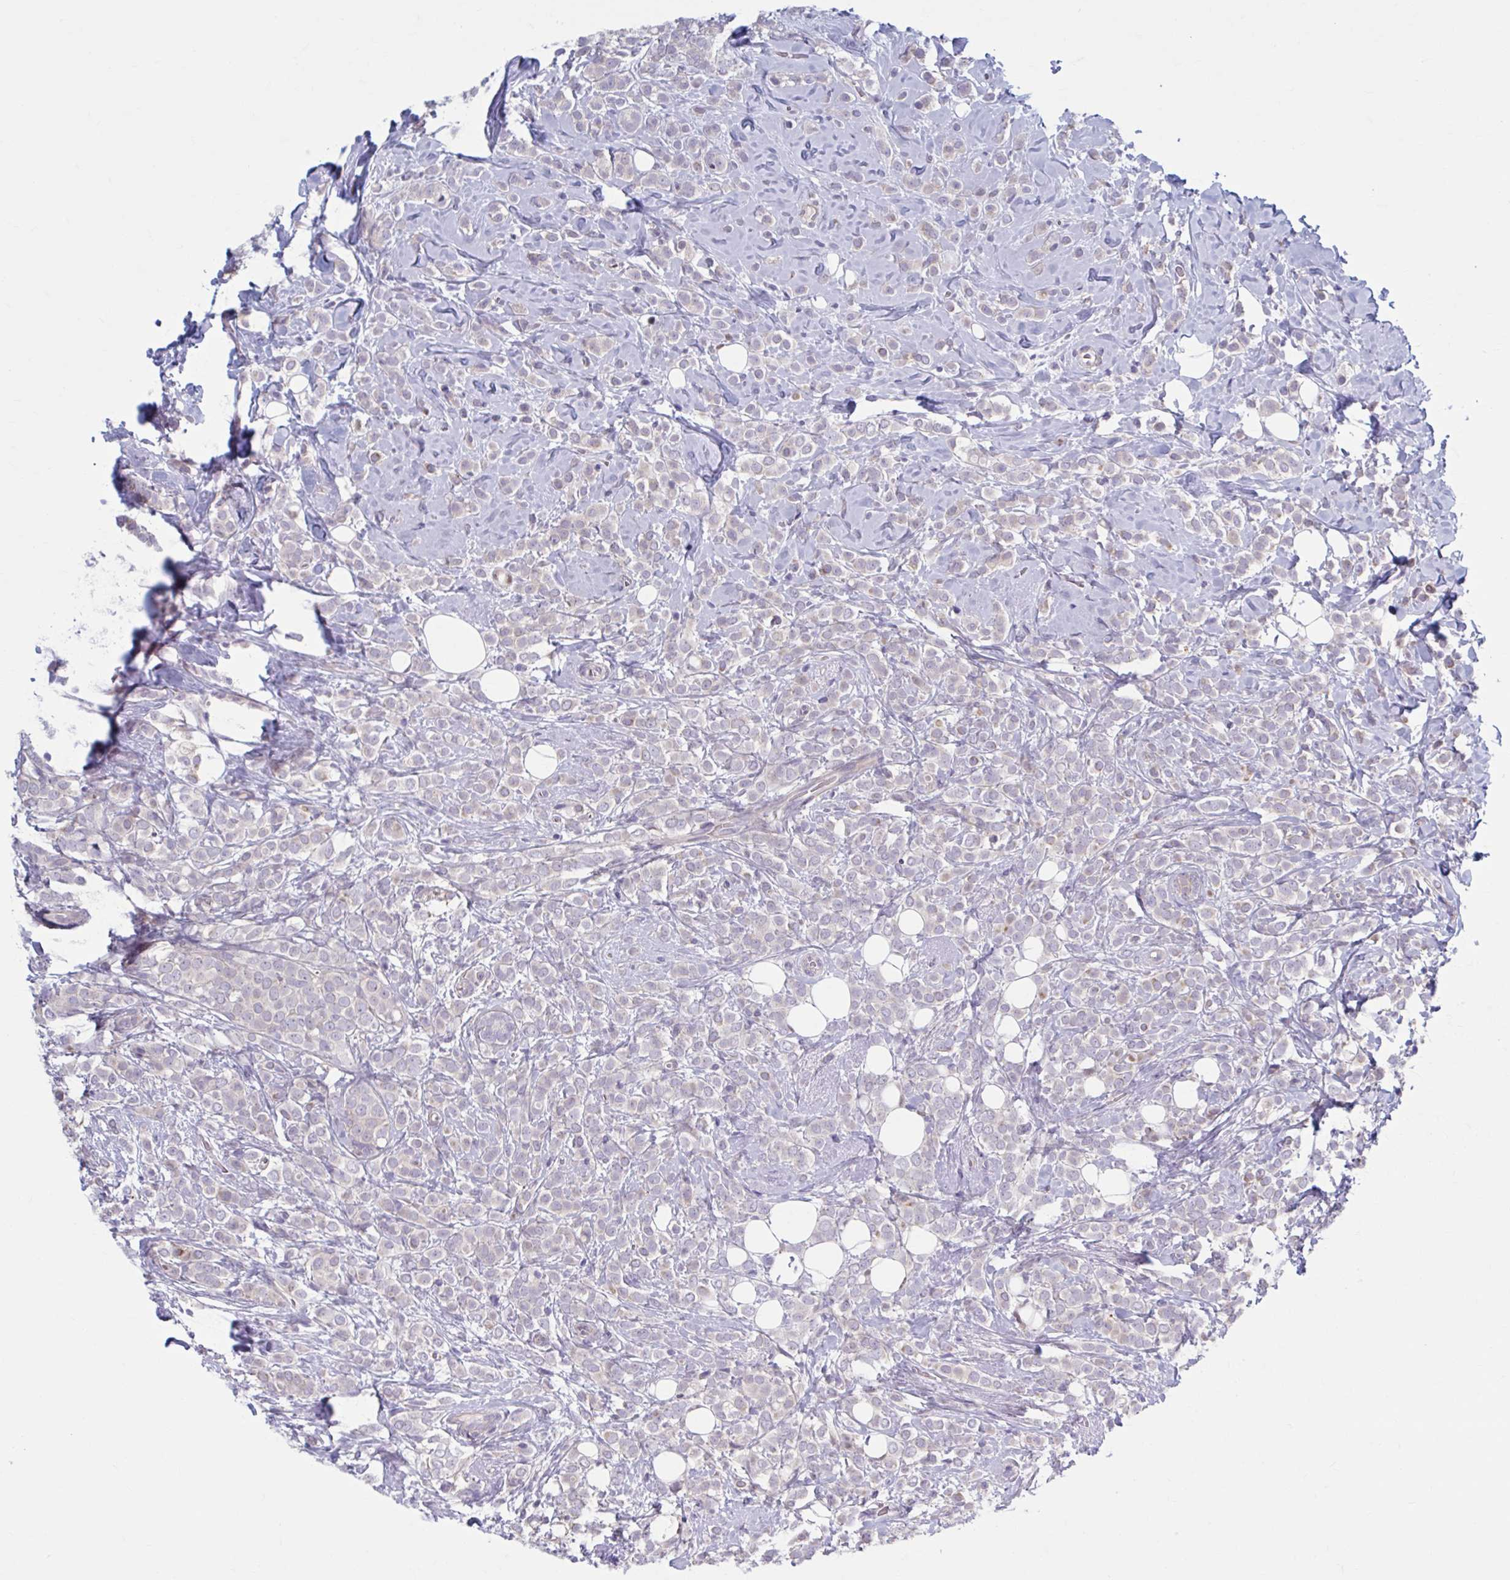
{"staining": {"intensity": "weak", "quantity": "<25%", "location": "cytoplasmic/membranous"}, "tissue": "breast cancer", "cell_type": "Tumor cells", "image_type": "cancer", "snomed": [{"axis": "morphology", "description": "Lobular carcinoma"}, {"axis": "topography", "description": "Breast"}], "caption": "High magnification brightfield microscopy of breast cancer stained with DAB (brown) and counterstained with hematoxylin (blue): tumor cells show no significant expression. Brightfield microscopy of IHC stained with DAB (brown) and hematoxylin (blue), captured at high magnification.", "gene": "CHST3", "patient": {"sex": "female", "age": 49}}